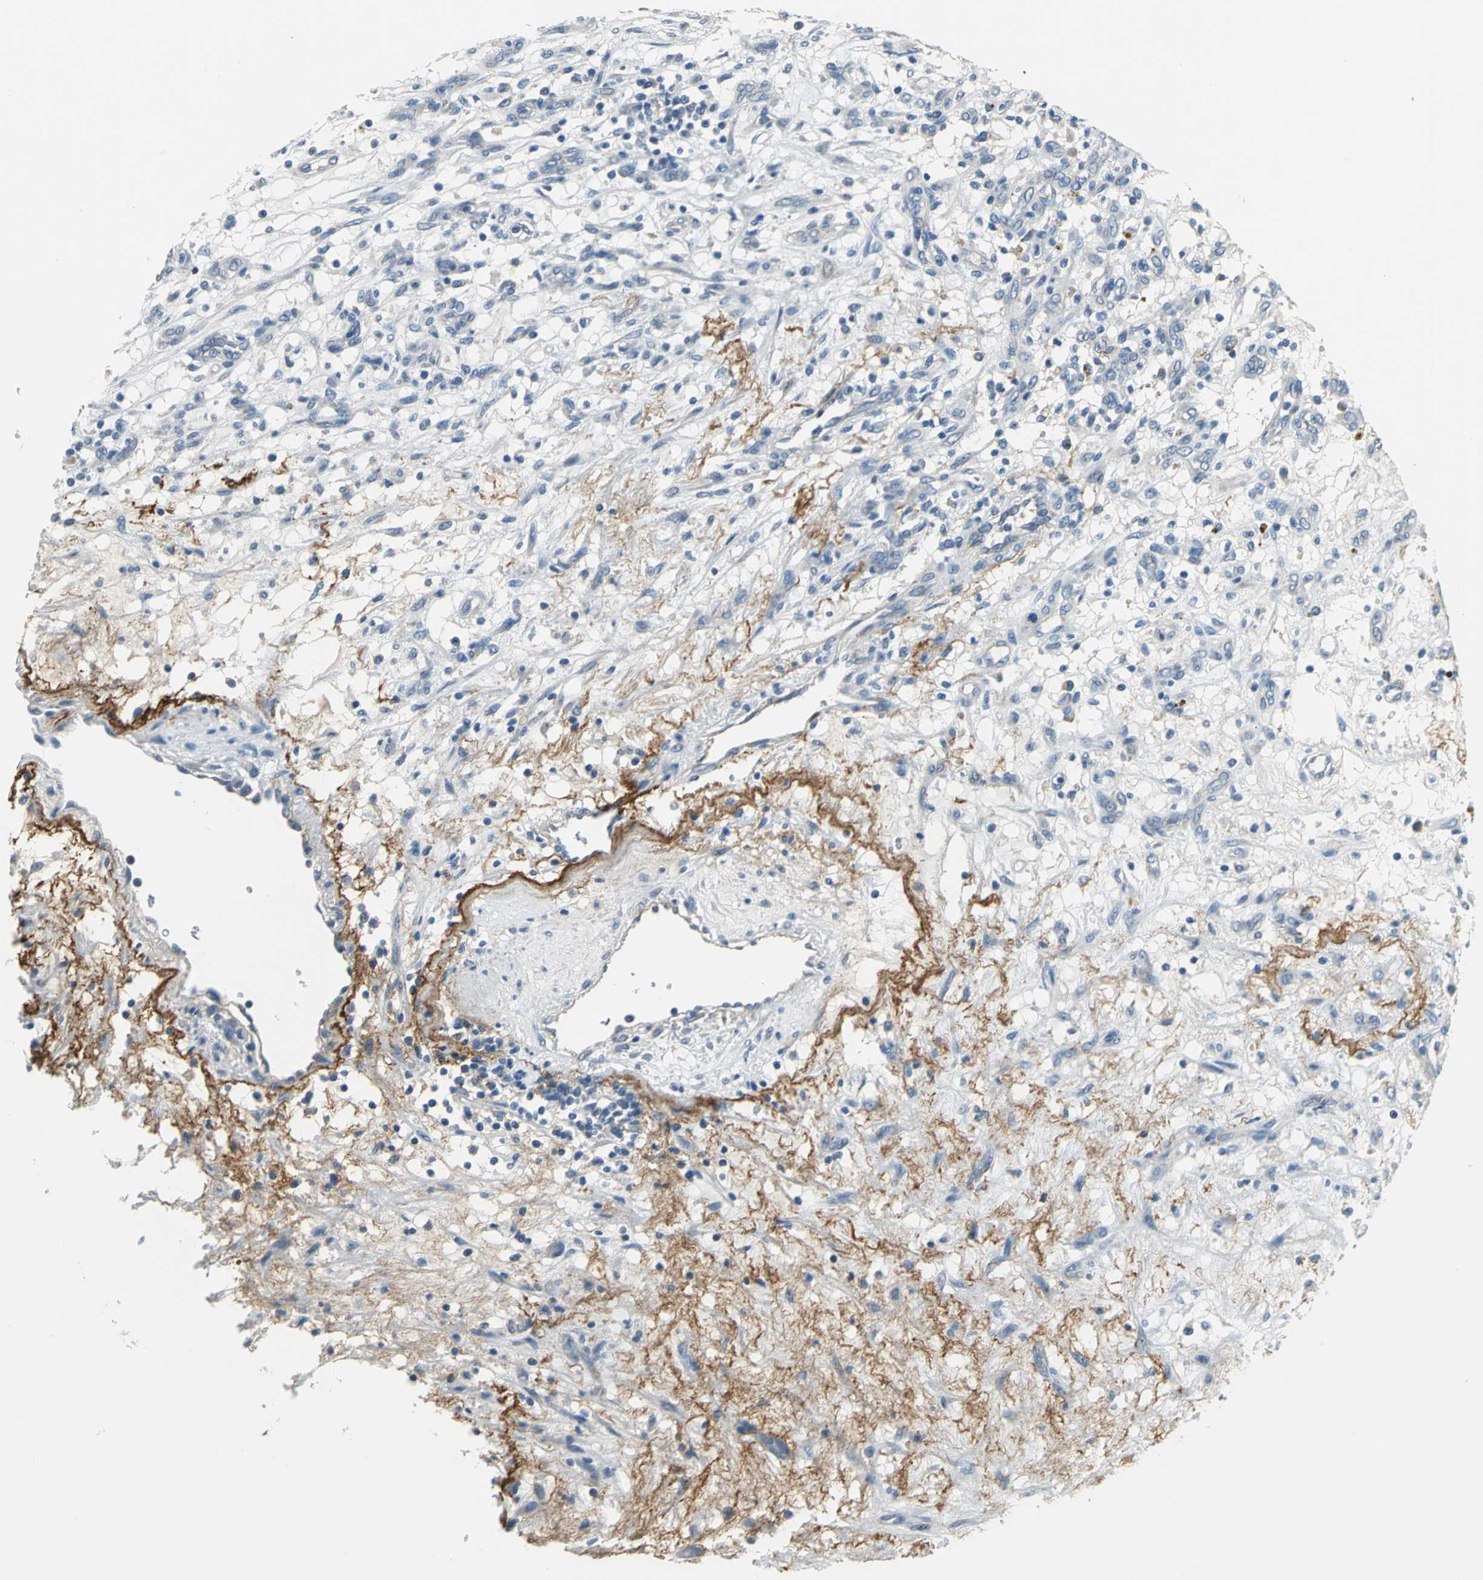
{"staining": {"intensity": "negative", "quantity": "none", "location": "none"}, "tissue": "renal cancer", "cell_type": "Tumor cells", "image_type": "cancer", "snomed": [{"axis": "morphology", "description": "Adenocarcinoma, NOS"}, {"axis": "topography", "description": "Kidney"}], "caption": "This is a histopathology image of IHC staining of renal adenocarcinoma, which shows no staining in tumor cells.", "gene": "SLC16A7", "patient": {"sex": "female", "age": 57}}